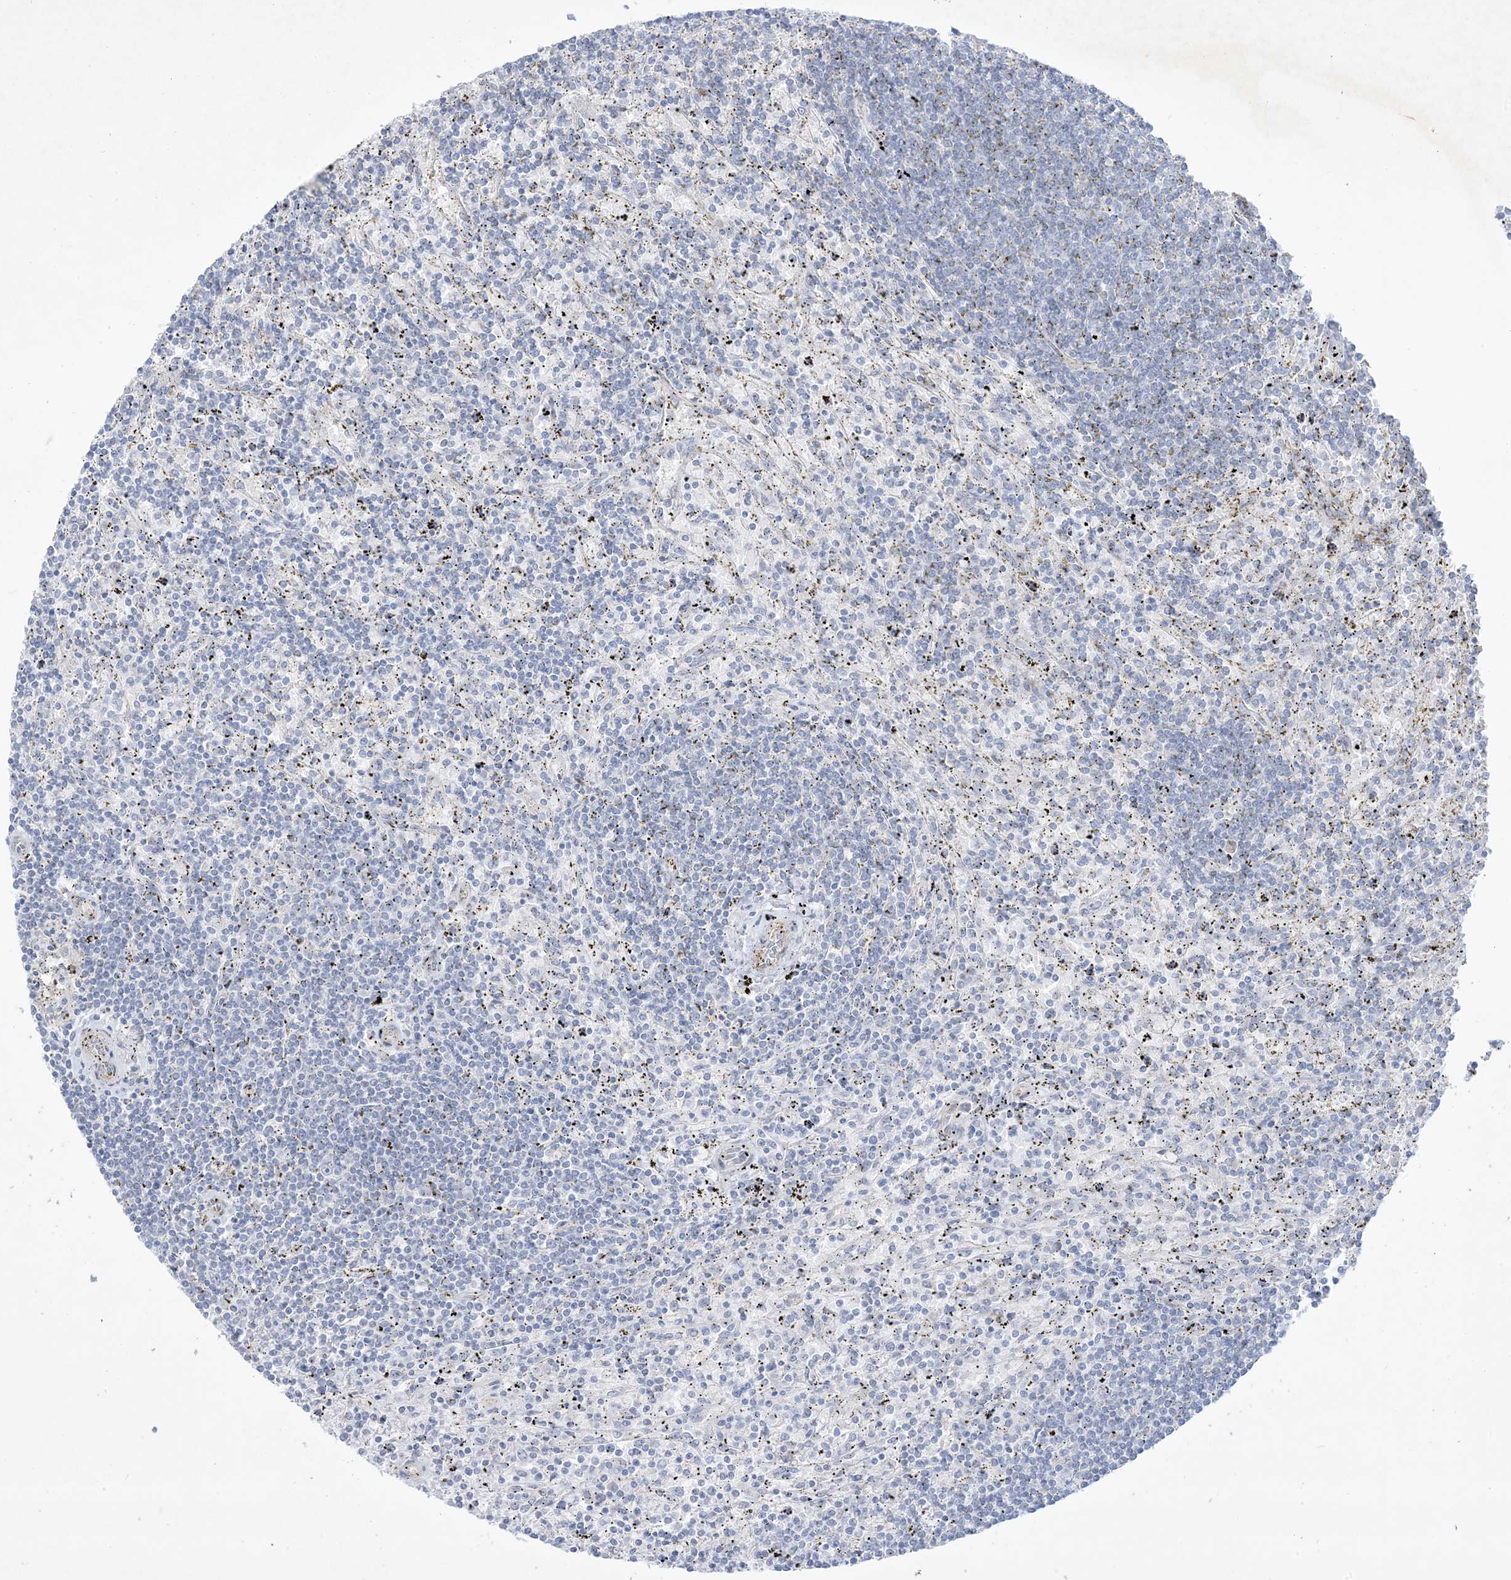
{"staining": {"intensity": "negative", "quantity": "none", "location": "none"}, "tissue": "lymphoma", "cell_type": "Tumor cells", "image_type": "cancer", "snomed": [{"axis": "morphology", "description": "Malignant lymphoma, non-Hodgkin's type, Low grade"}, {"axis": "topography", "description": "Spleen"}], "caption": "Immunohistochemical staining of lymphoma exhibits no significant staining in tumor cells.", "gene": "B3GNT7", "patient": {"sex": "male", "age": 76}}